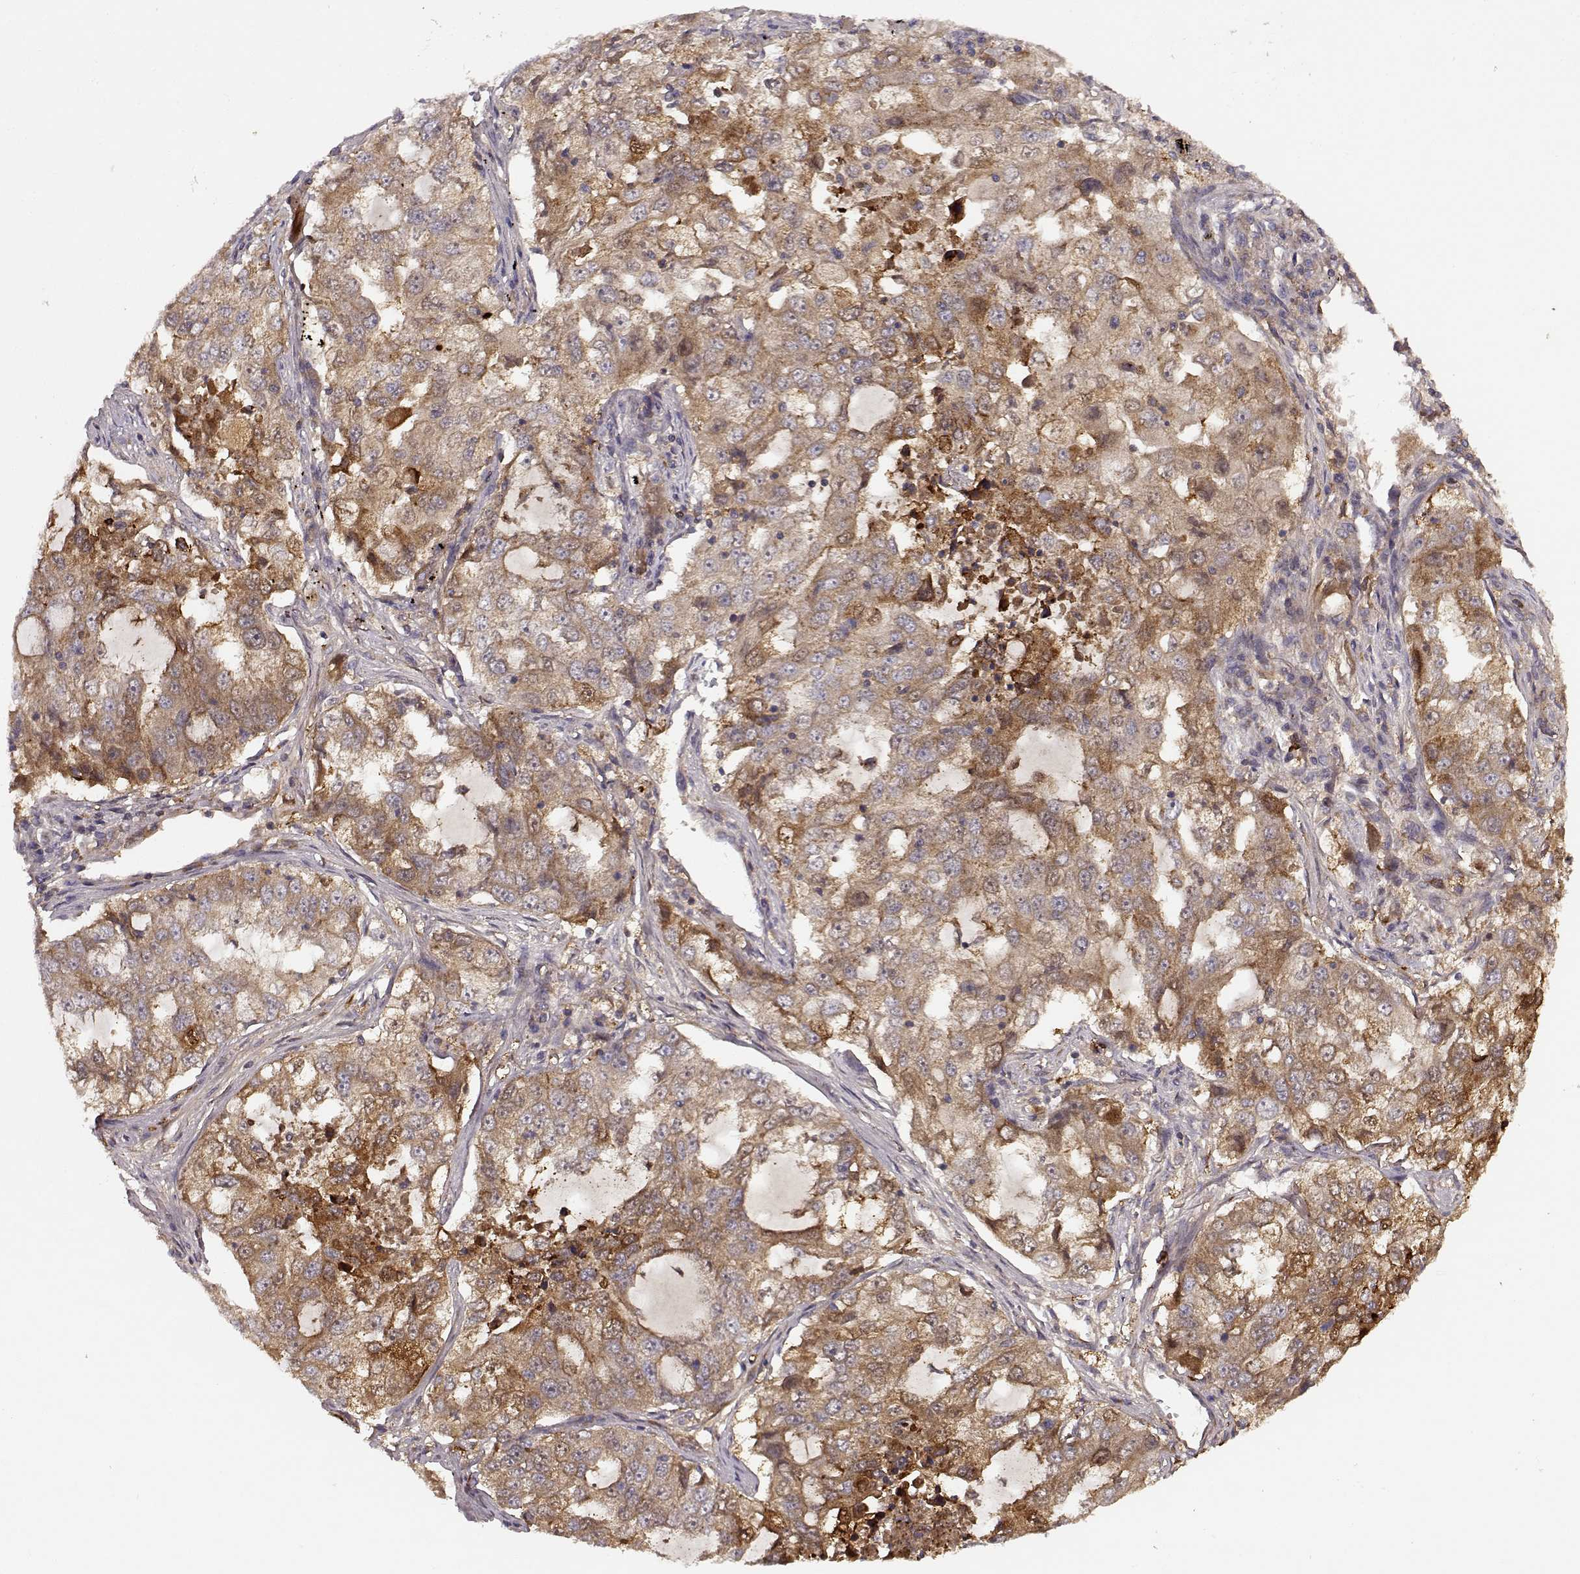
{"staining": {"intensity": "weak", "quantity": ">75%", "location": "cytoplasmic/membranous"}, "tissue": "lung cancer", "cell_type": "Tumor cells", "image_type": "cancer", "snomed": [{"axis": "morphology", "description": "Adenocarcinoma, NOS"}, {"axis": "topography", "description": "Lung"}], "caption": "Lung adenocarcinoma stained for a protein (brown) demonstrates weak cytoplasmic/membranous positive staining in about >75% of tumor cells.", "gene": "IFRD2", "patient": {"sex": "female", "age": 61}}